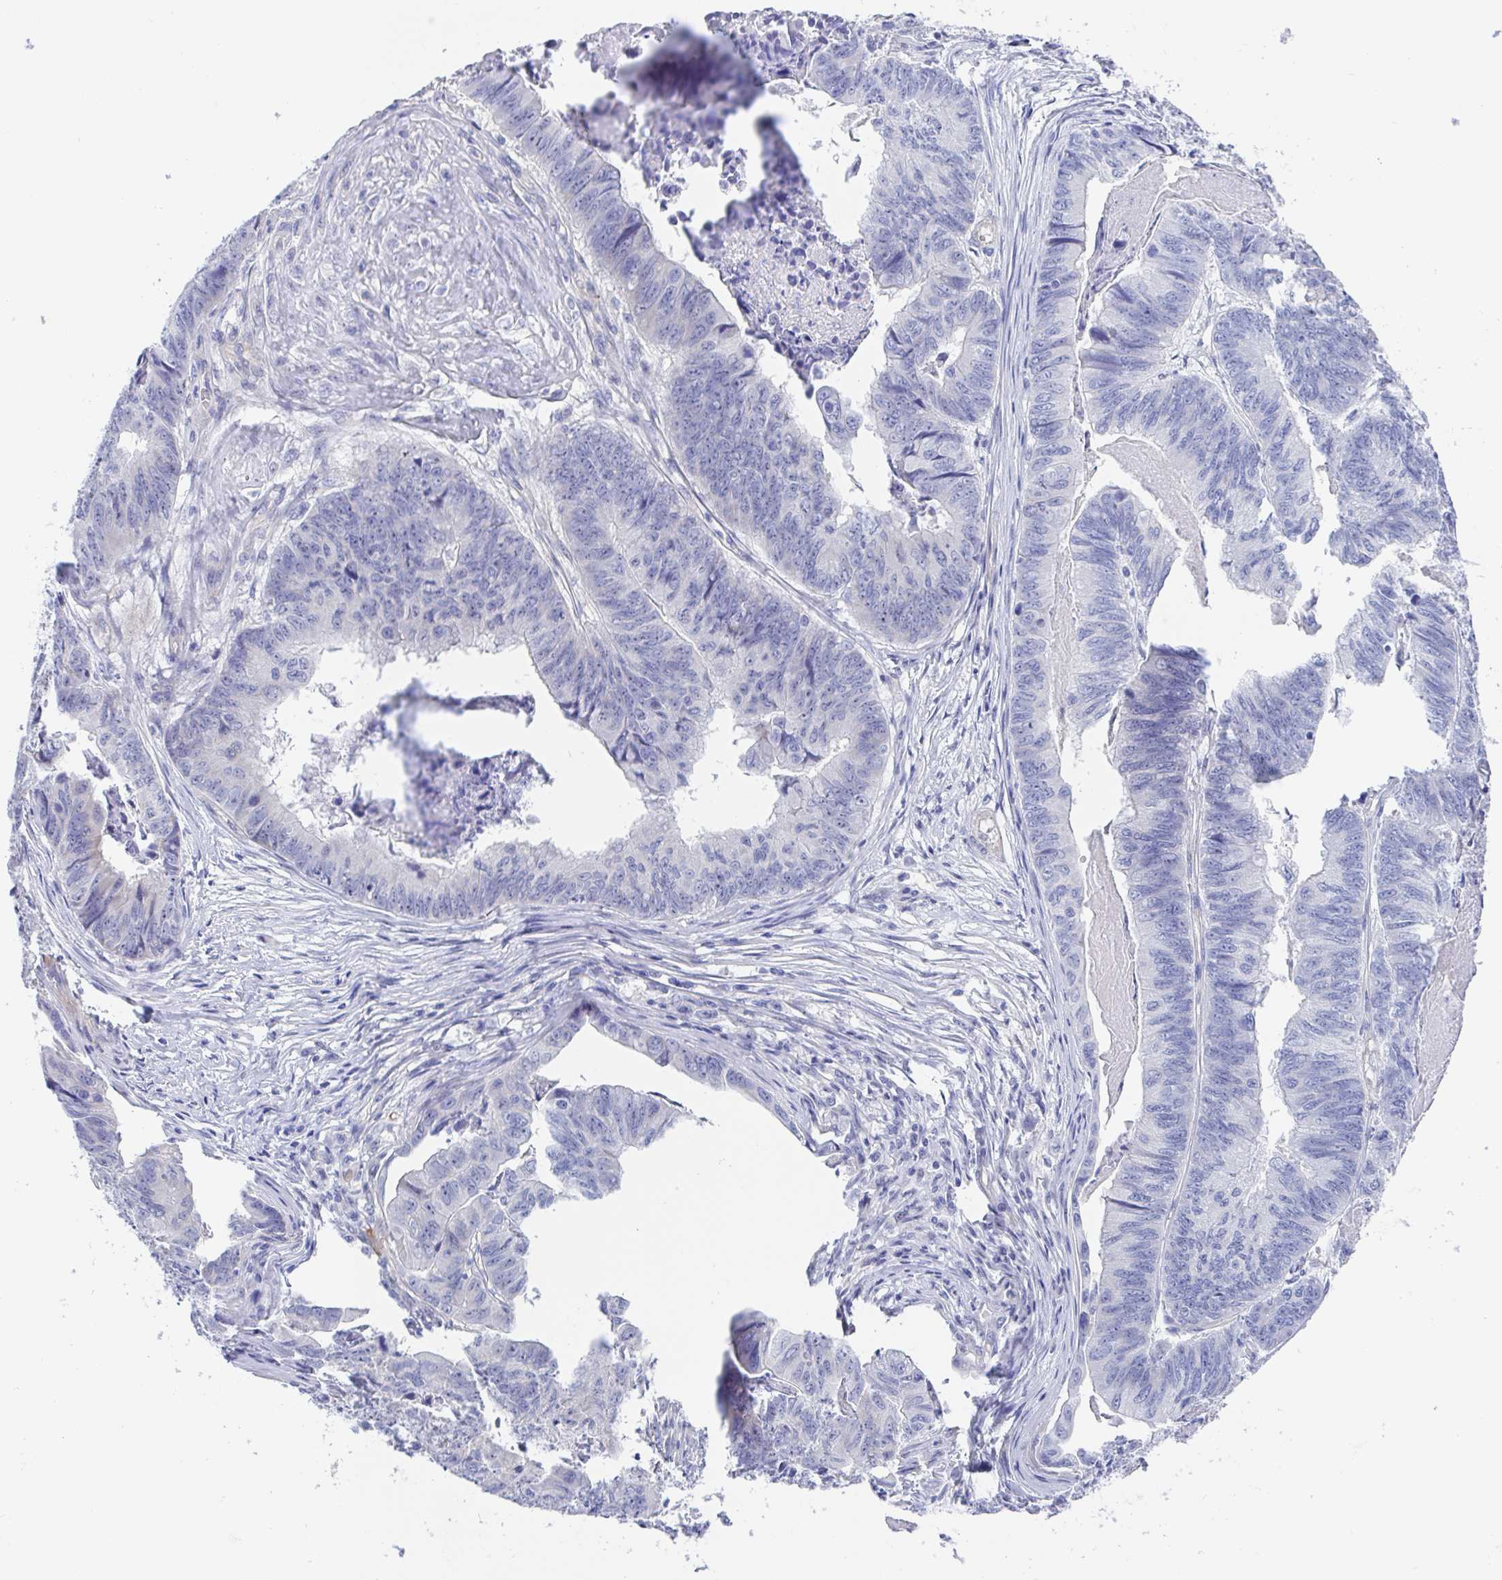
{"staining": {"intensity": "negative", "quantity": "none", "location": "none"}, "tissue": "stomach cancer", "cell_type": "Tumor cells", "image_type": "cancer", "snomed": [{"axis": "morphology", "description": "Adenocarcinoma, NOS"}, {"axis": "topography", "description": "Stomach, lower"}], "caption": "Adenocarcinoma (stomach) was stained to show a protein in brown. There is no significant positivity in tumor cells. Nuclei are stained in blue.", "gene": "MUCL3", "patient": {"sex": "male", "age": 77}}